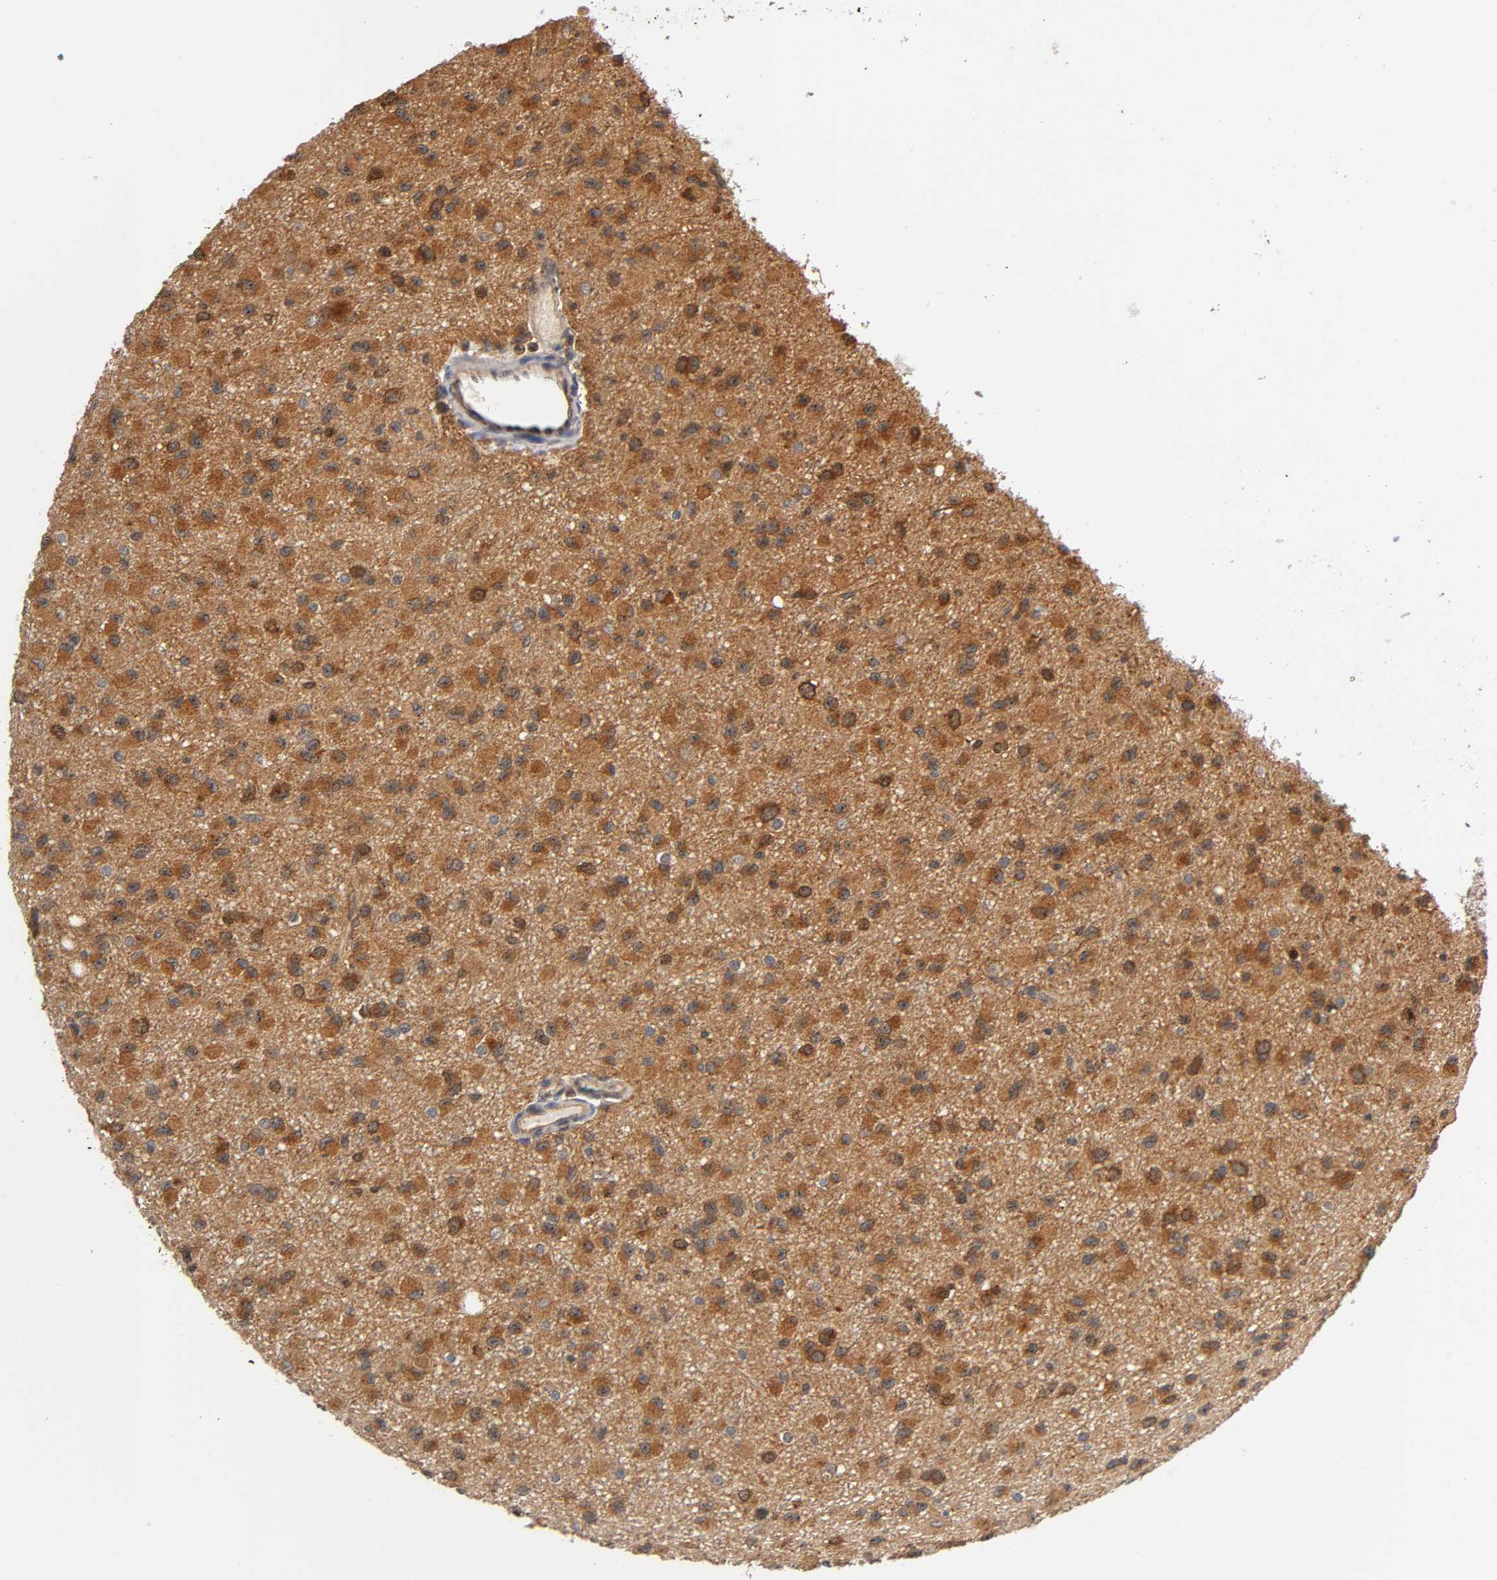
{"staining": {"intensity": "moderate", "quantity": ">75%", "location": "cytoplasmic/membranous"}, "tissue": "glioma", "cell_type": "Tumor cells", "image_type": "cancer", "snomed": [{"axis": "morphology", "description": "Glioma, malignant, Low grade"}, {"axis": "topography", "description": "Brain"}], "caption": "There is medium levels of moderate cytoplasmic/membranous expression in tumor cells of malignant low-grade glioma, as demonstrated by immunohistochemical staining (brown color).", "gene": "PAFAH1B1", "patient": {"sex": "male", "age": 42}}